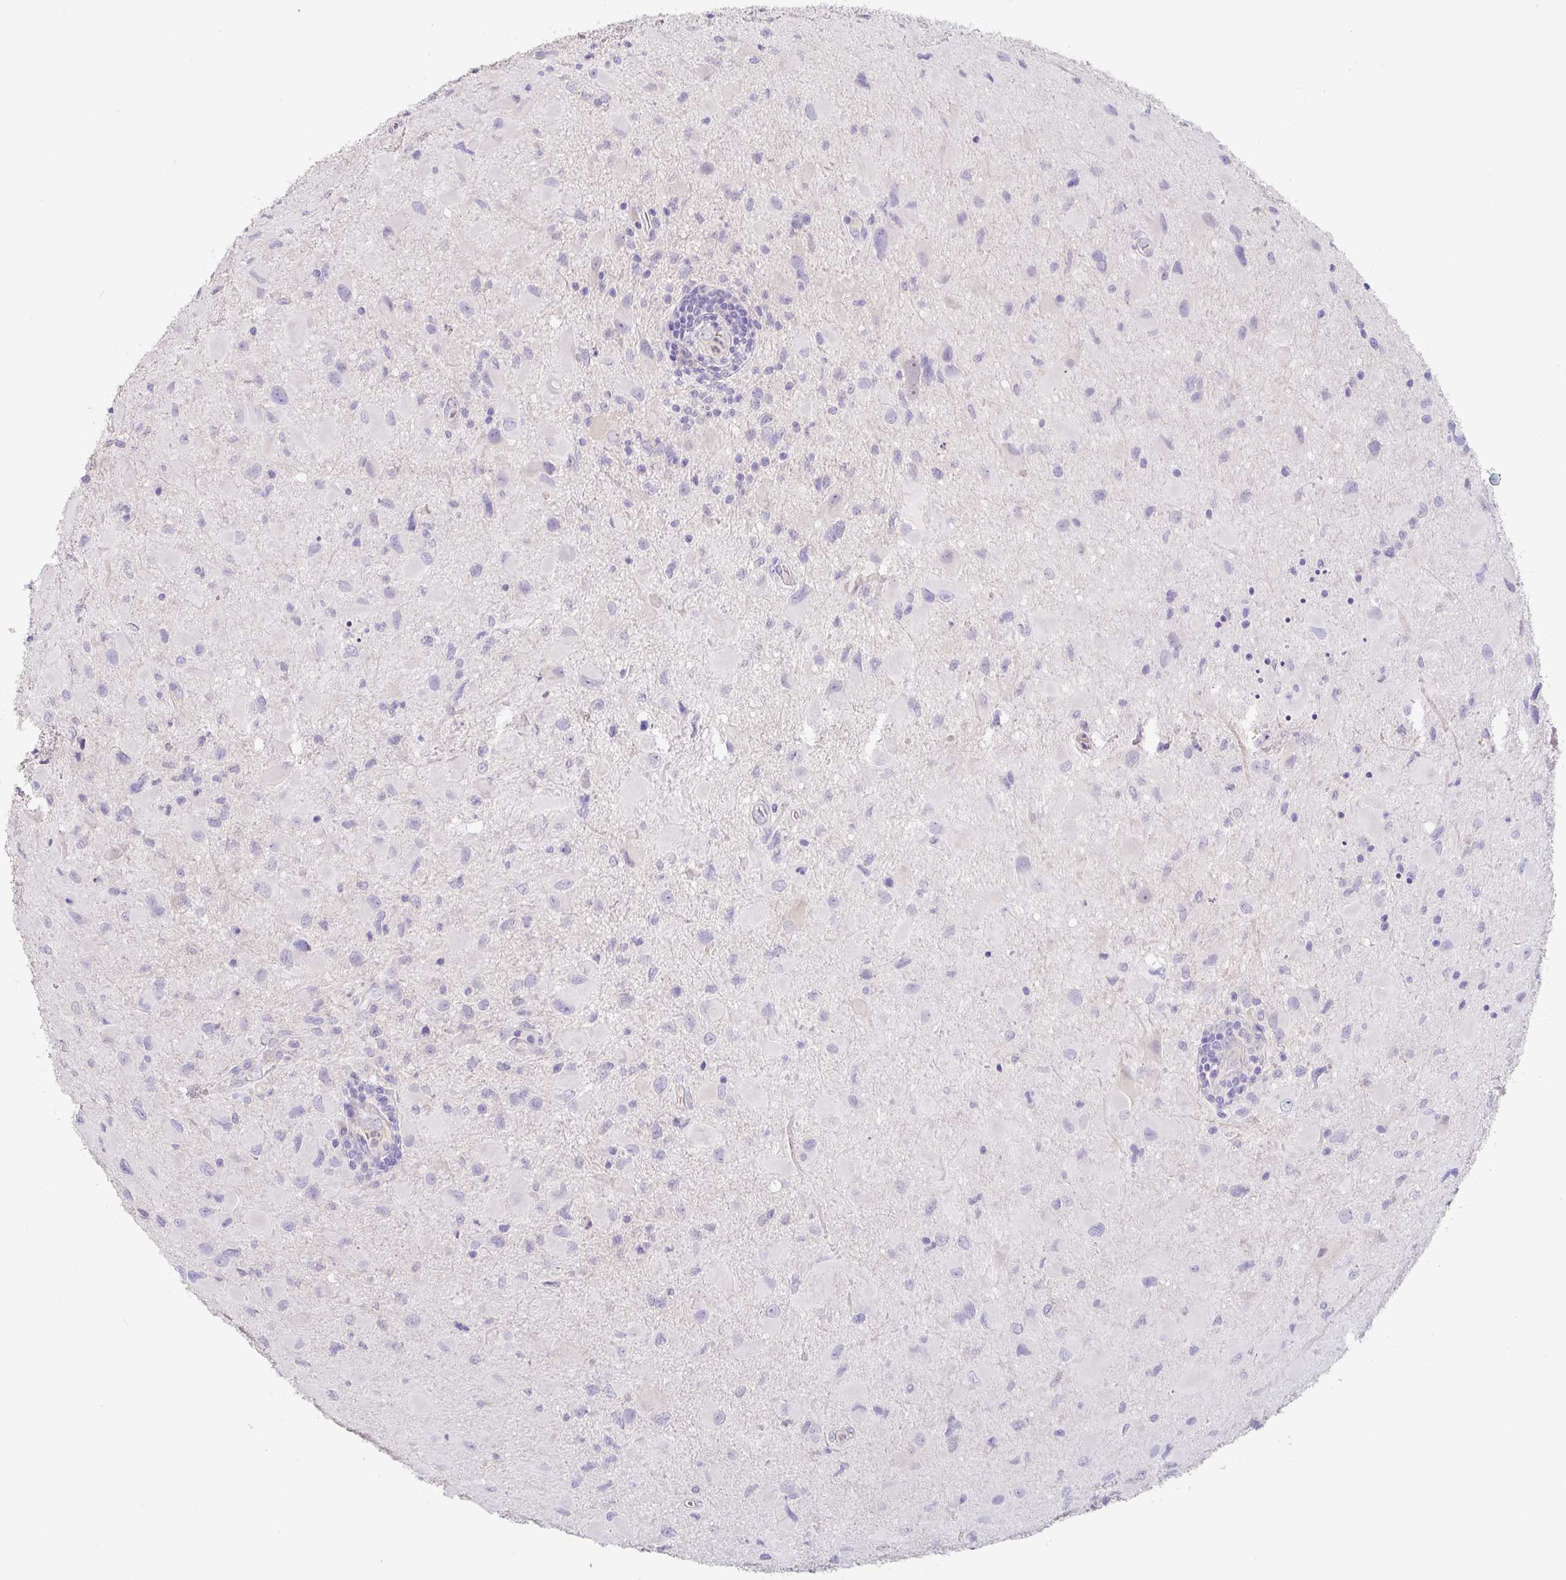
{"staining": {"intensity": "negative", "quantity": "none", "location": "none"}, "tissue": "glioma", "cell_type": "Tumor cells", "image_type": "cancer", "snomed": [{"axis": "morphology", "description": "Glioma, malignant, Low grade"}, {"axis": "topography", "description": "Brain"}], "caption": "Malignant low-grade glioma was stained to show a protein in brown. There is no significant positivity in tumor cells.", "gene": "PYGM", "patient": {"sex": "female", "age": 32}}